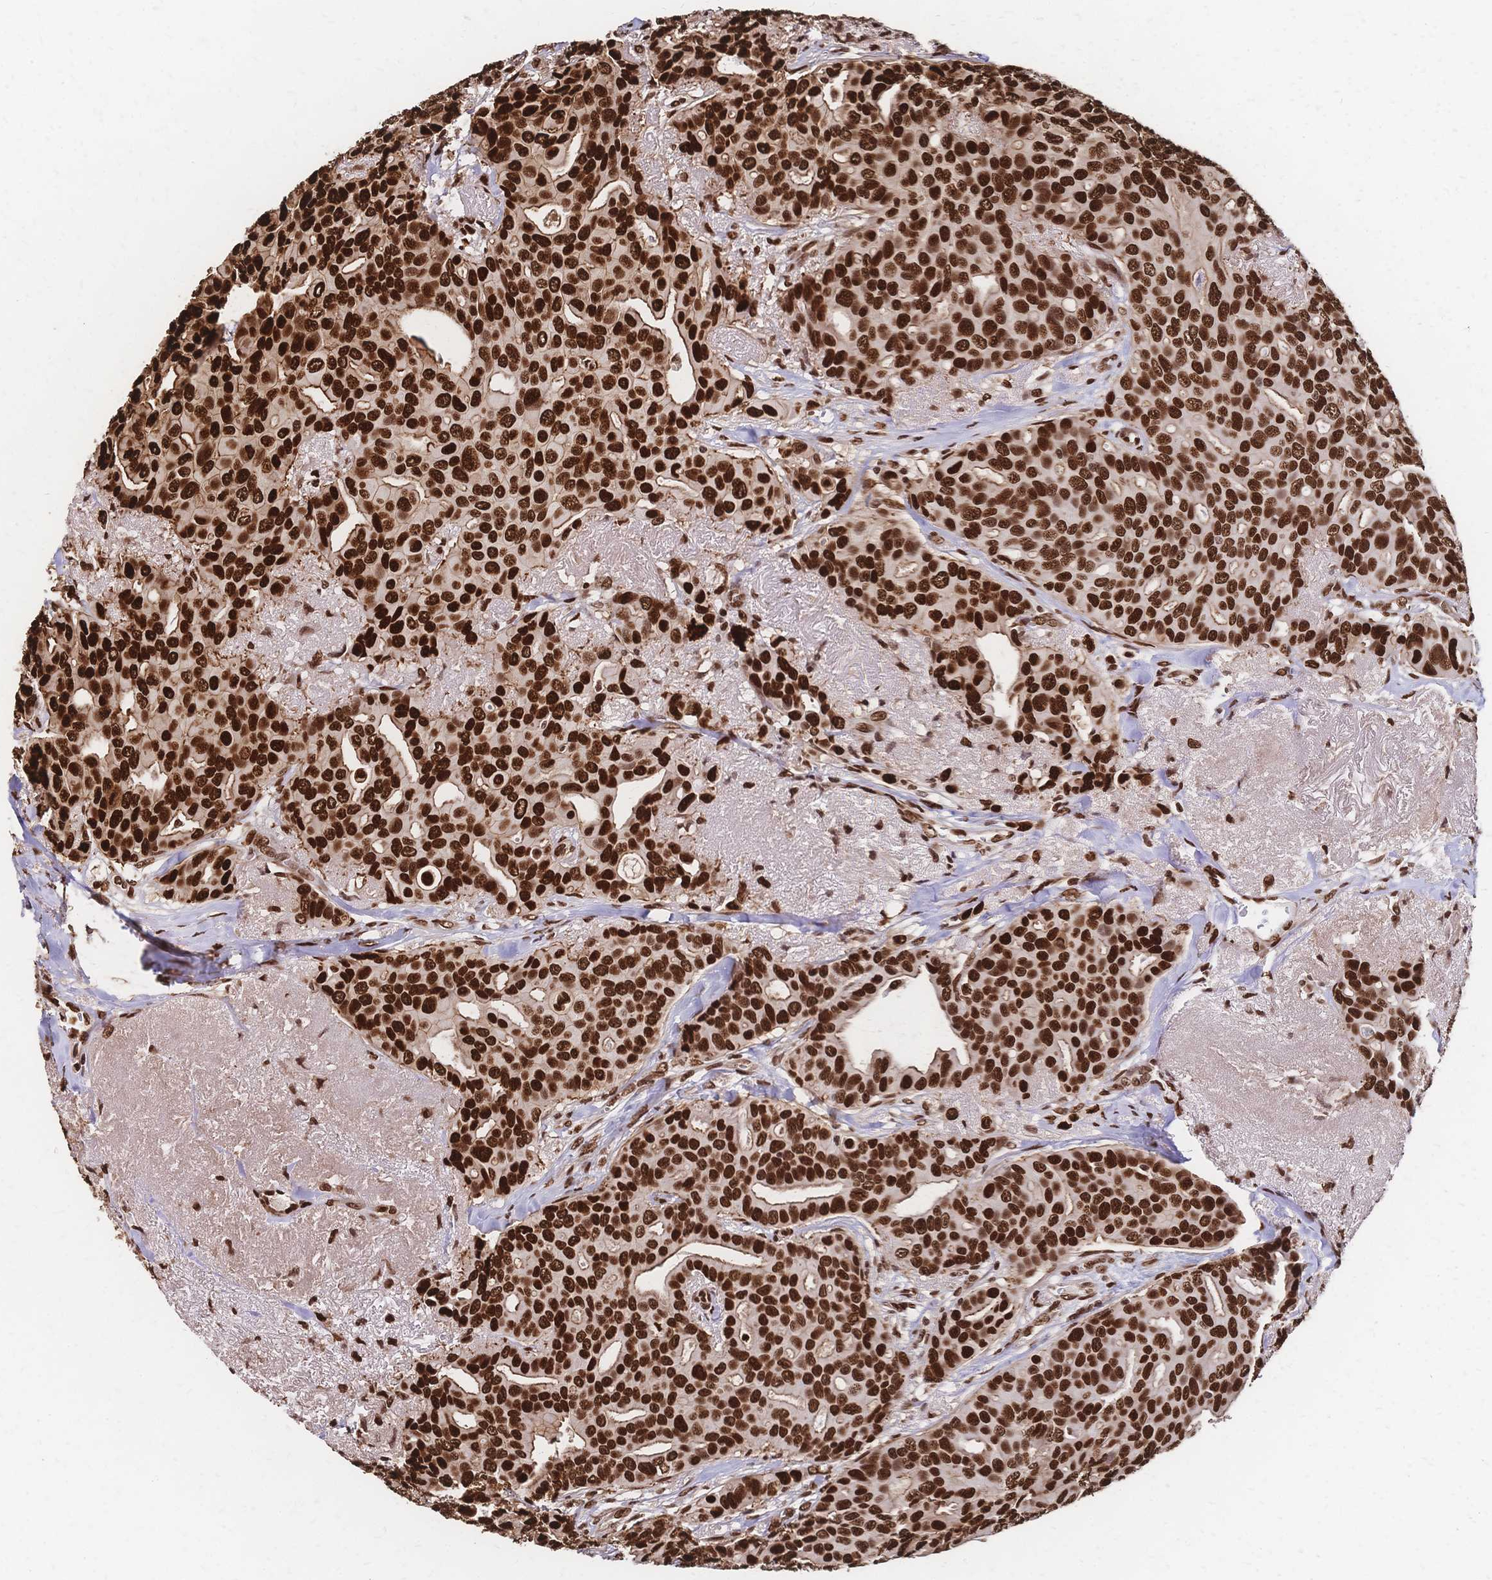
{"staining": {"intensity": "strong", "quantity": ">75%", "location": "cytoplasmic/membranous,nuclear"}, "tissue": "breast cancer", "cell_type": "Tumor cells", "image_type": "cancer", "snomed": [{"axis": "morphology", "description": "Duct carcinoma"}, {"axis": "topography", "description": "Breast"}], "caption": "Breast cancer (invasive ductal carcinoma) stained with DAB (3,3'-diaminobenzidine) immunohistochemistry (IHC) reveals high levels of strong cytoplasmic/membranous and nuclear staining in about >75% of tumor cells. The staining is performed using DAB brown chromogen to label protein expression. The nuclei are counter-stained blue using hematoxylin.", "gene": "HDGF", "patient": {"sex": "female", "age": 54}}